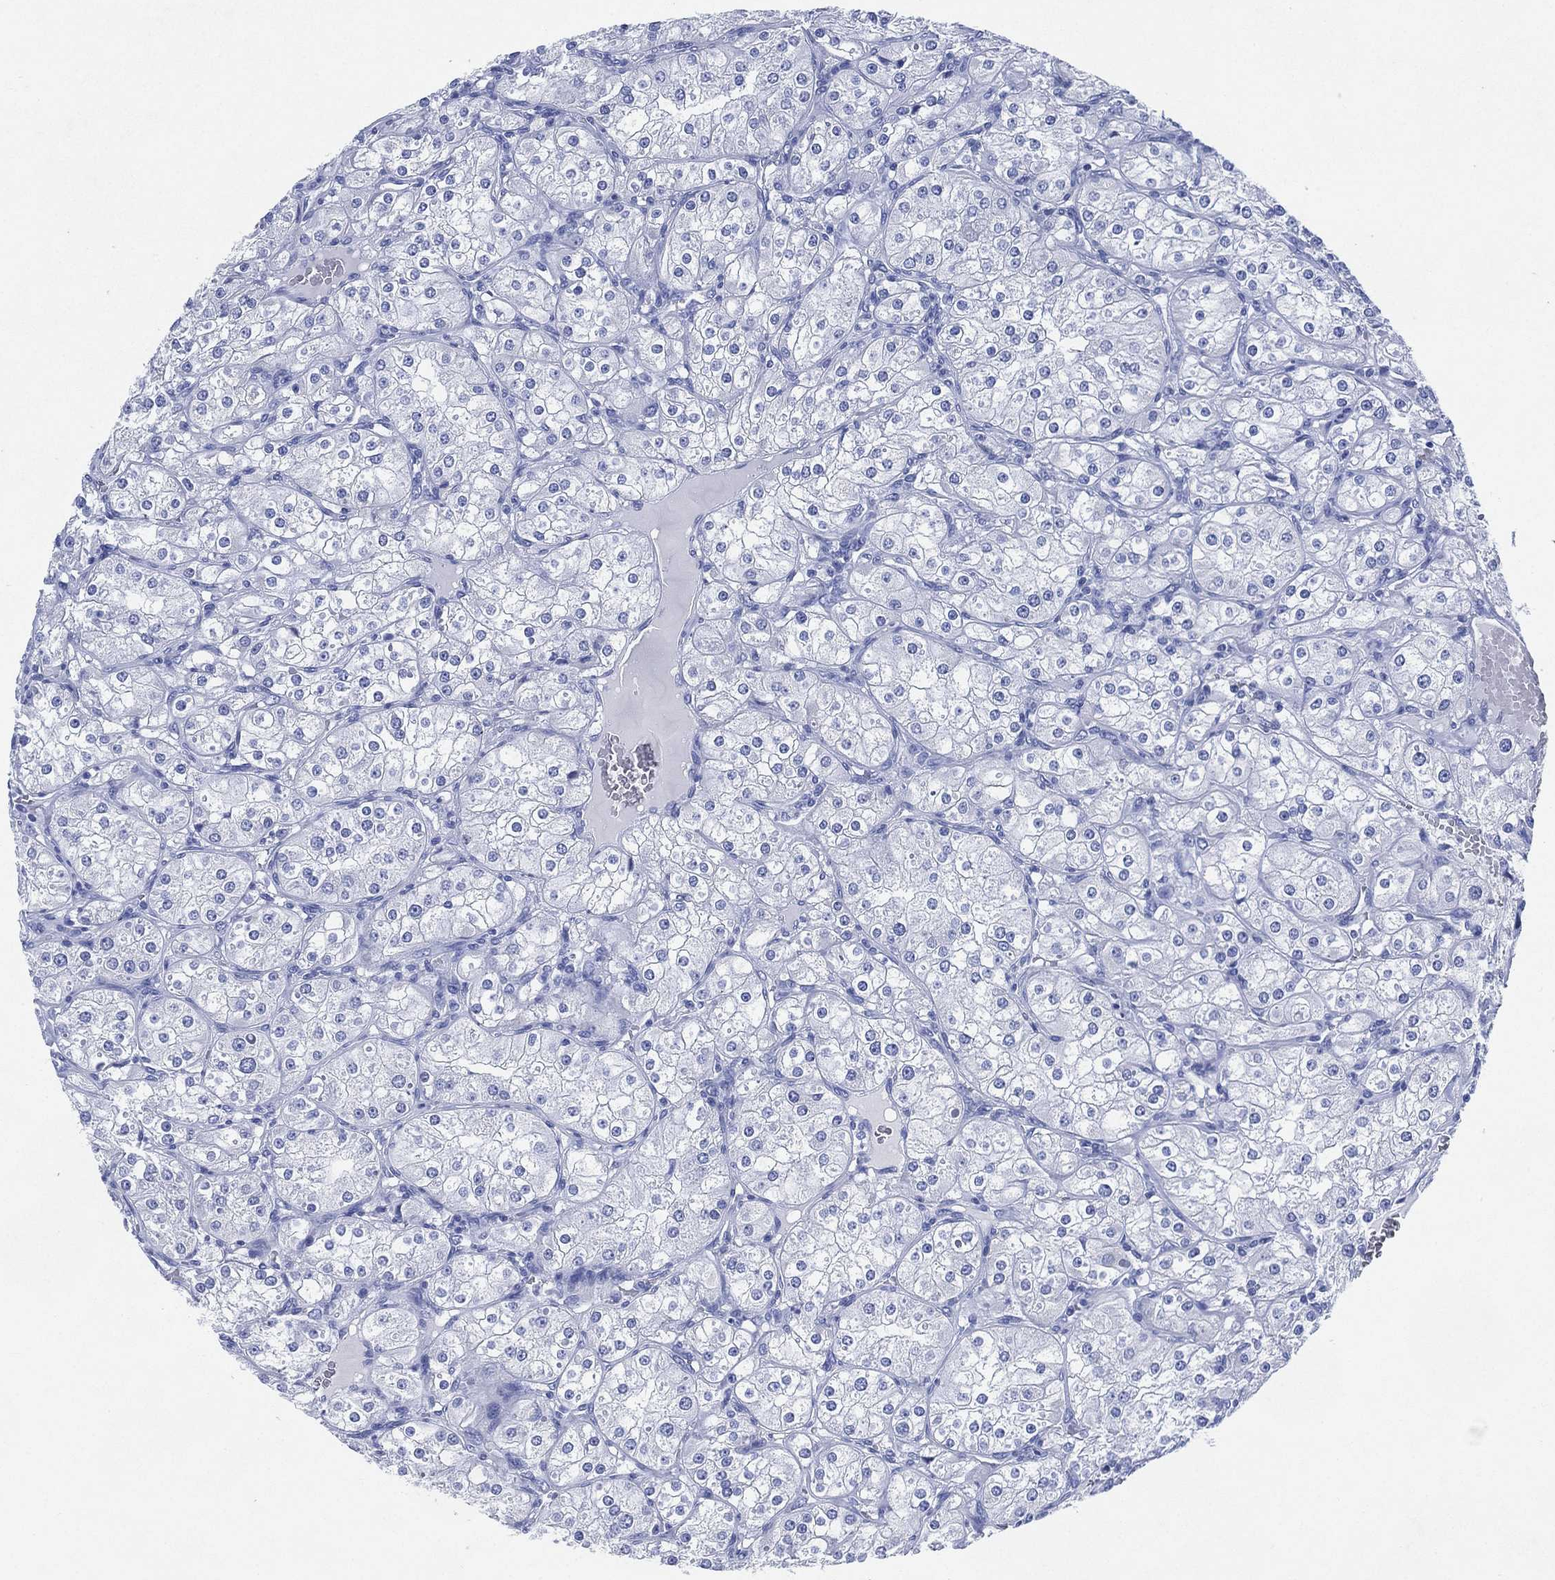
{"staining": {"intensity": "negative", "quantity": "none", "location": "none"}, "tissue": "renal cancer", "cell_type": "Tumor cells", "image_type": "cancer", "snomed": [{"axis": "morphology", "description": "Adenocarcinoma, NOS"}, {"axis": "topography", "description": "Kidney"}], "caption": "DAB immunohistochemical staining of human adenocarcinoma (renal) shows no significant positivity in tumor cells. Brightfield microscopy of immunohistochemistry stained with DAB (3,3'-diaminobenzidine) (brown) and hematoxylin (blue), captured at high magnification.", "gene": "SIGLECL1", "patient": {"sex": "male", "age": 77}}